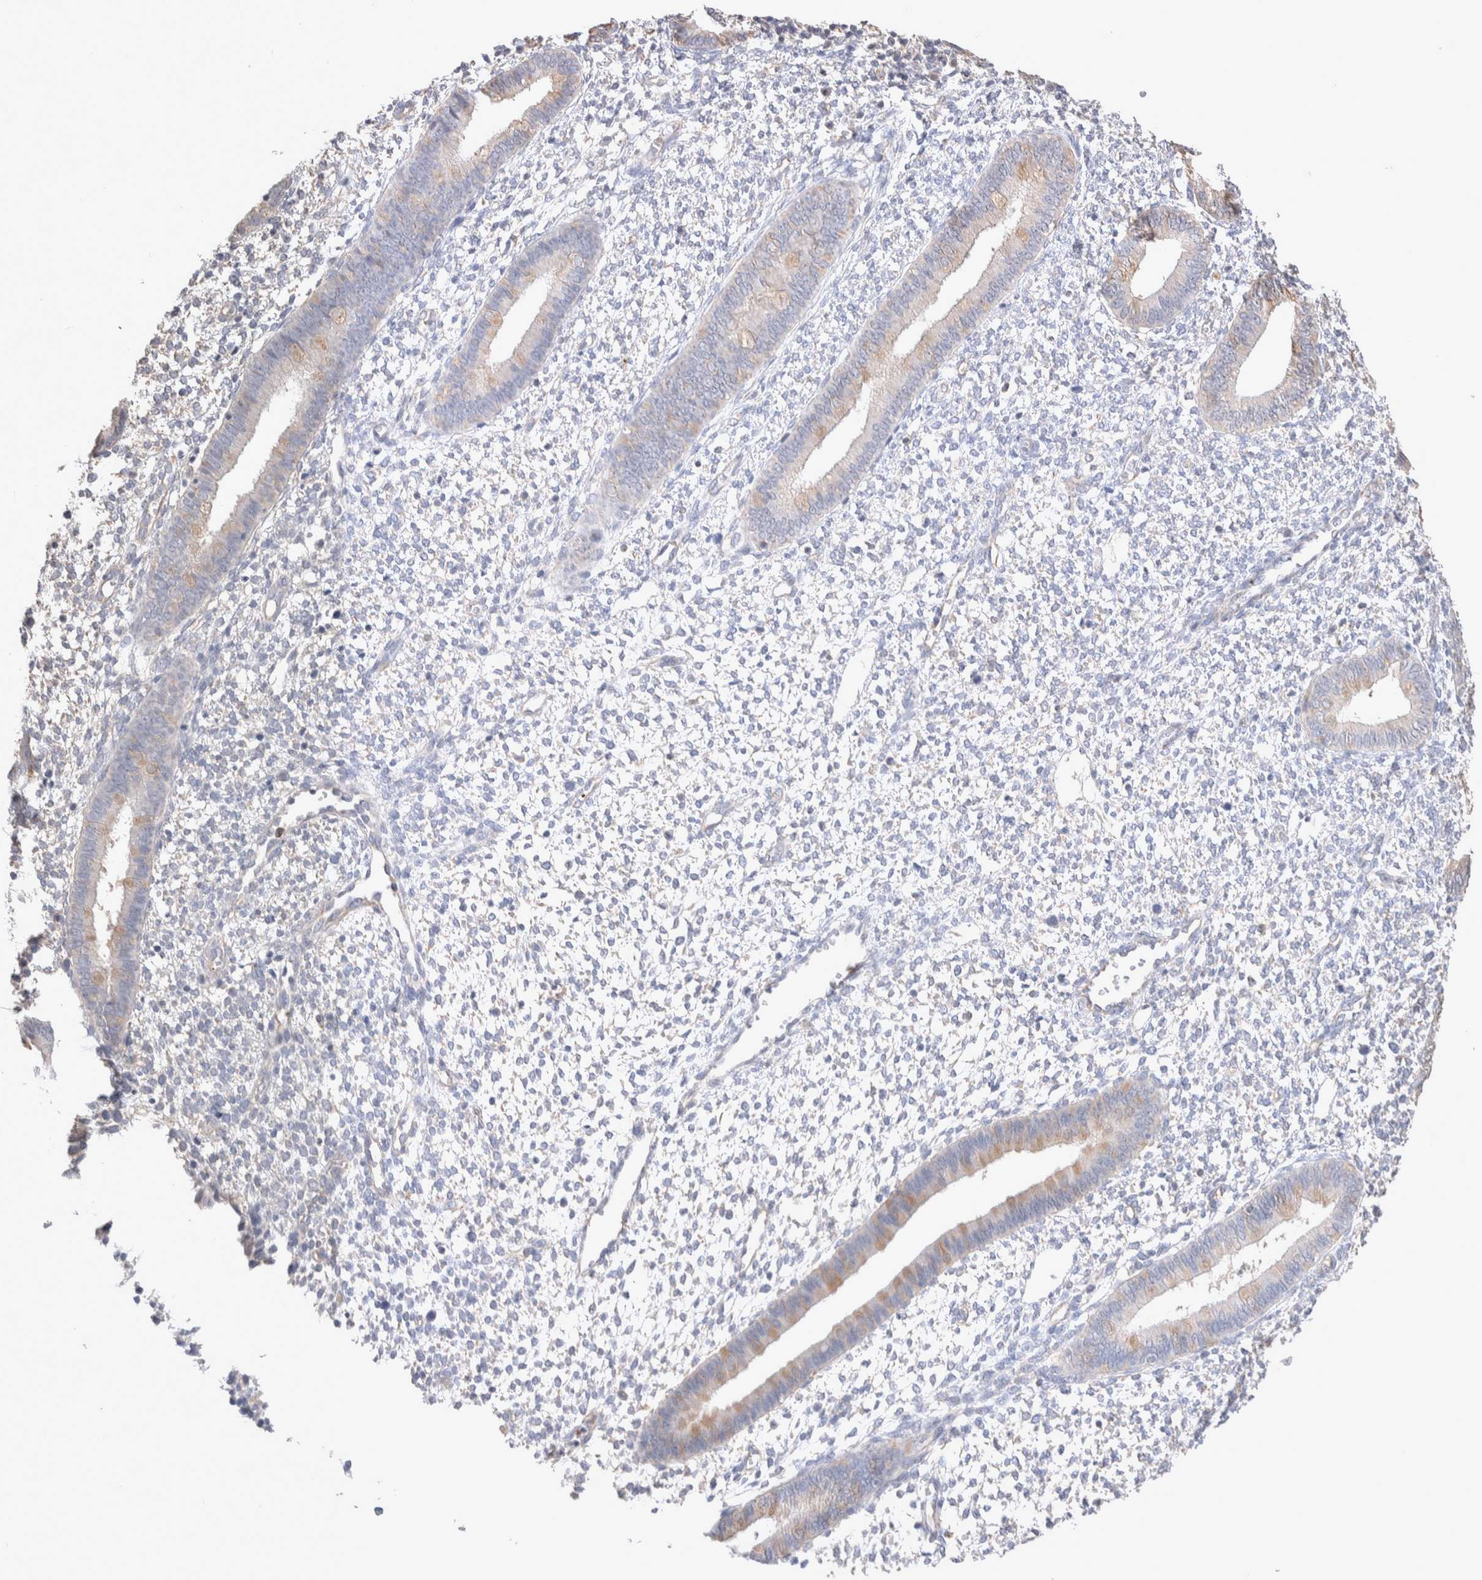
{"staining": {"intensity": "negative", "quantity": "none", "location": "none"}, "tissue": "endometrium", "cell_type": "Cells in endometrial stroma", "image_type": "normal", "snomed": [{"axis": "morphology", "description": "Normal tissue, NOS"}, {"axis": "topography", "description": "Endometrium"}], "caption": "Immunohistochemistry (IHC) of benign endometrium displays no positivity in cells in endometrial stroma.", "gene": "FFAR2", "patient": {"sex": "female", "age": 46}}